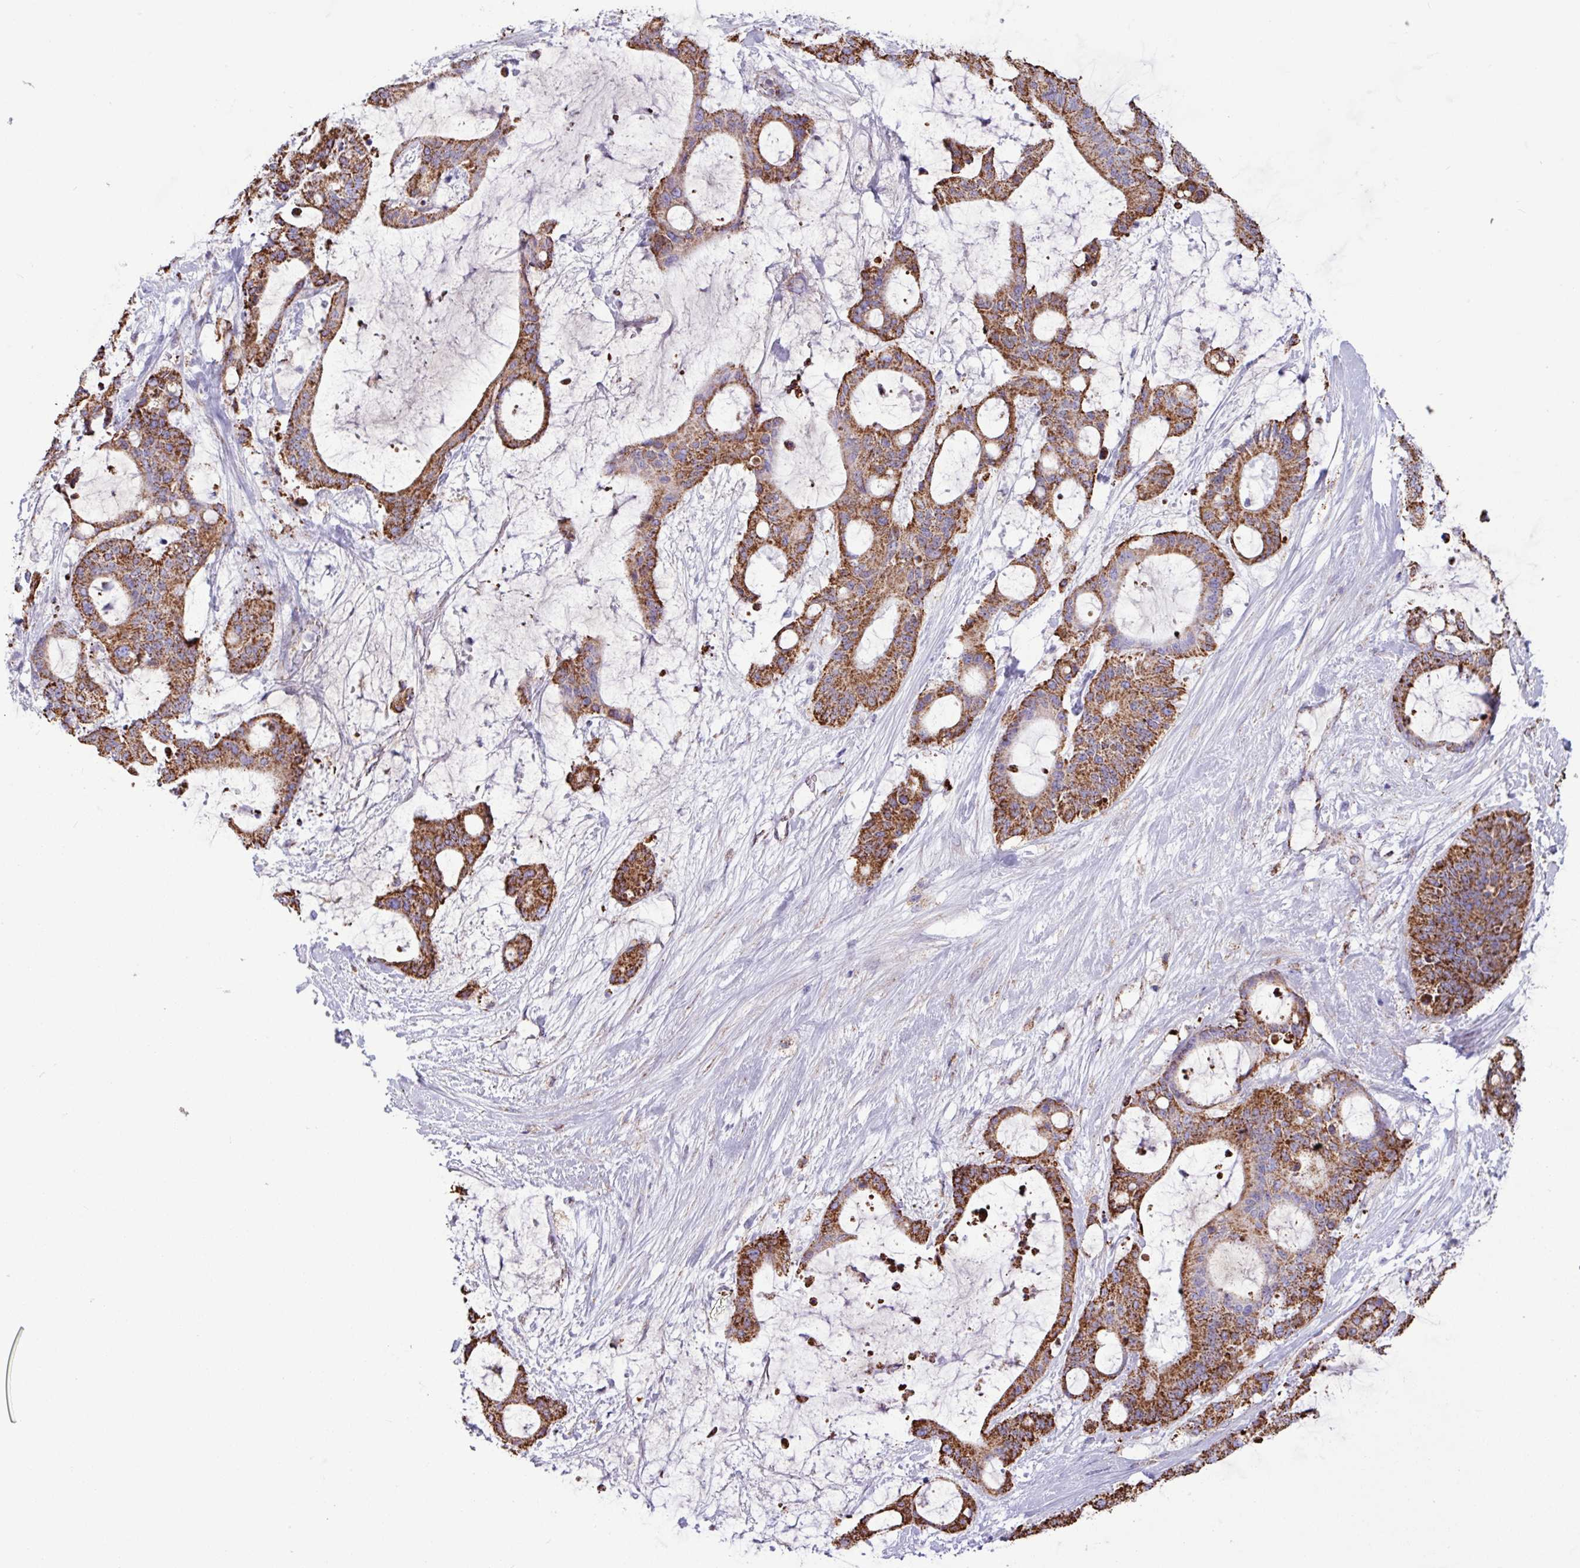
{"staining": {"intensity": "strong", "quantity": ">75%", "location": "cytoplasmic/membranous"}, "tissue": "liver cancer", "cell_type": "Tumor cells", "image_type": "cancer", "snomed": [{"axis": "morphology", "description": "Normal tissue, NOS"}, {"axis": "morphology", "description": "Cholangiocarcinoma"}, {"axis": "topography", "description": "Liver"}, {"axis": "topography", "description": "Peripheral nerve tissue"}], "caption": "The image exhibits staining of liver cholangiocarcinoma, revealing strong cytoplasmic/membranous protein positivity (brown color) within tumor cells.", "gene": "RTL3", "patient": {"sex": "female", "age": 73}}